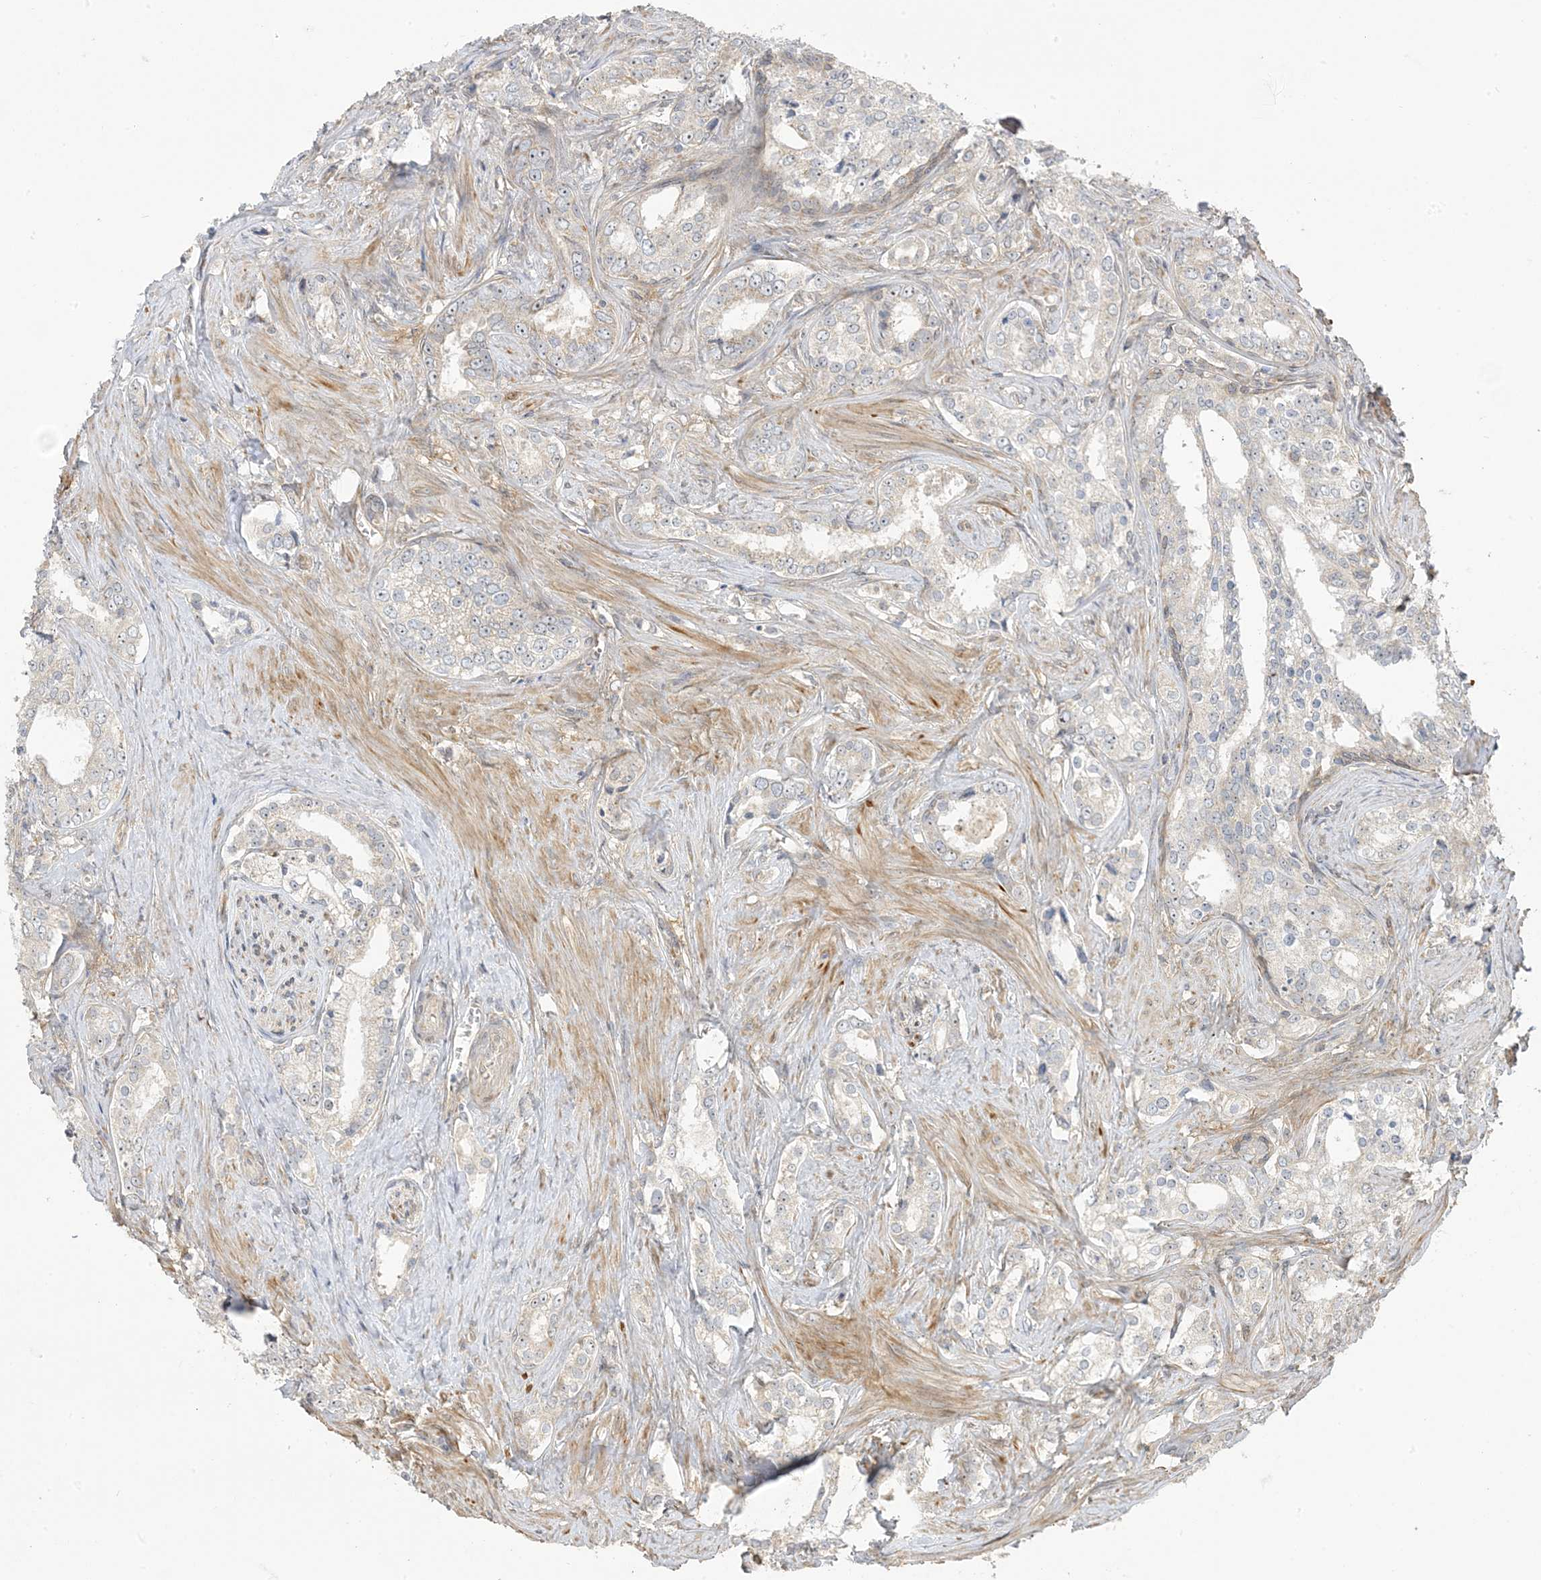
{"staining": {"intensity": "negative", "quantity": "none", "location": "none"}, "tissue": "prostate cancer", "cell_type": "Tumor cells", "image_type": "cancer", "snomed": [{"axis": "morphology", "description": "Adenocarcinoma, High grade"}, {"axis": "topography", "description": "Prostate"}], "caption": "An image of prostate high-grade adenocarcinoma stained for a protein shows no brown staining in tumor cells.", "gene": "ECM2", "patient": {"sex": "male", "age": 66}}